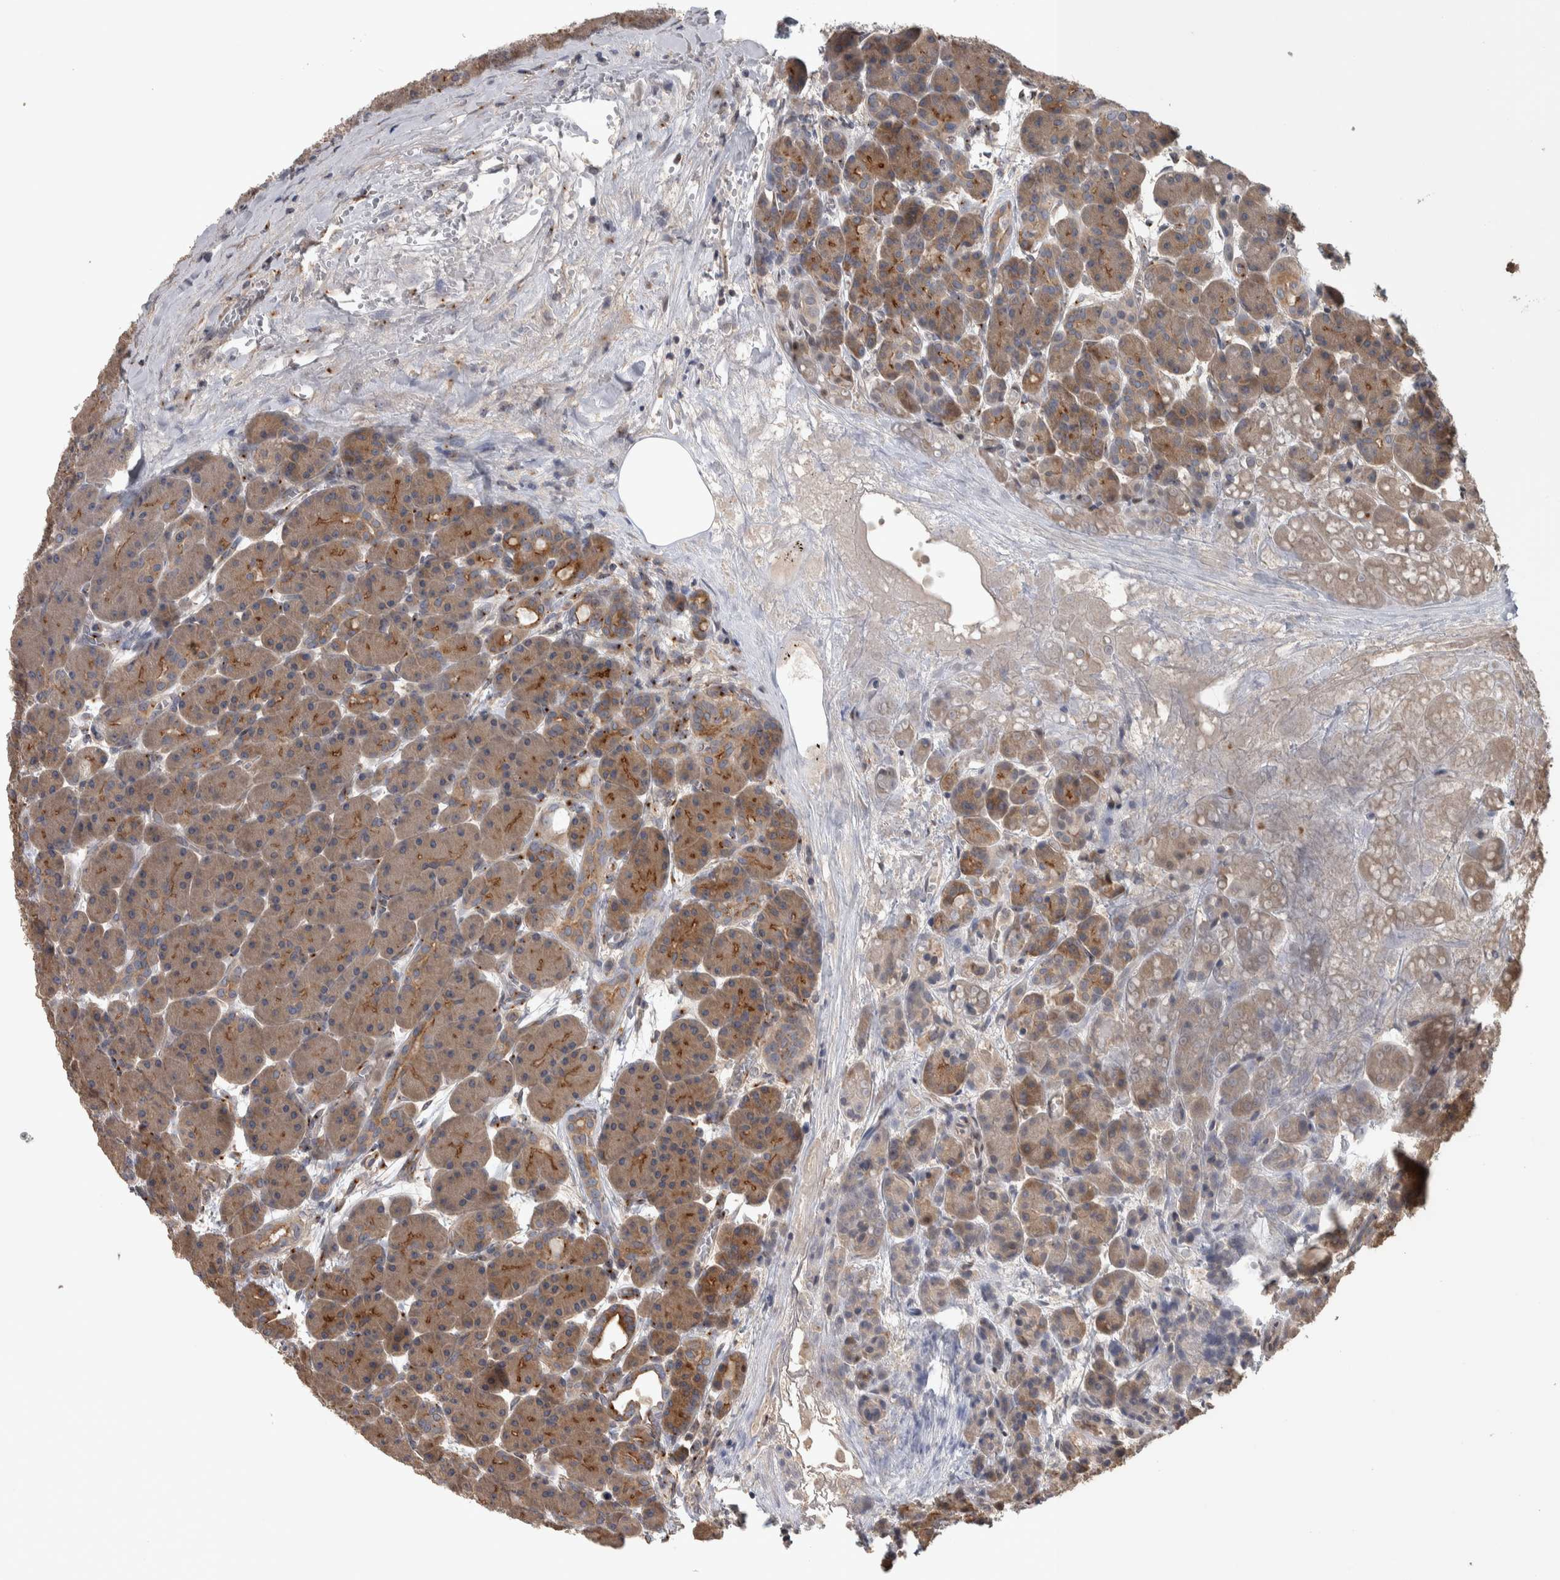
{"staining": {"intensity": "moderate", "quantity": ">75%", "location": "cytoplasmic/membranous"}, "tissue": "pancreas", "cell_type": "Exocrine glandular cells", "image_type": "normal", "snomed": [{"axis": "morphology", "description": "Normal tissue, NOS"}, {"axis": "topography", "description": "Pancreas"}], "caption": "This is a photomicrograph of IHC staining of unremarkable pancreas, which shows moderate positivity in the cytoplasmic/membranous of exocrine glandular cells.", "gene": "IFRD1", "patient": {"sex": "male", "age": 63}}